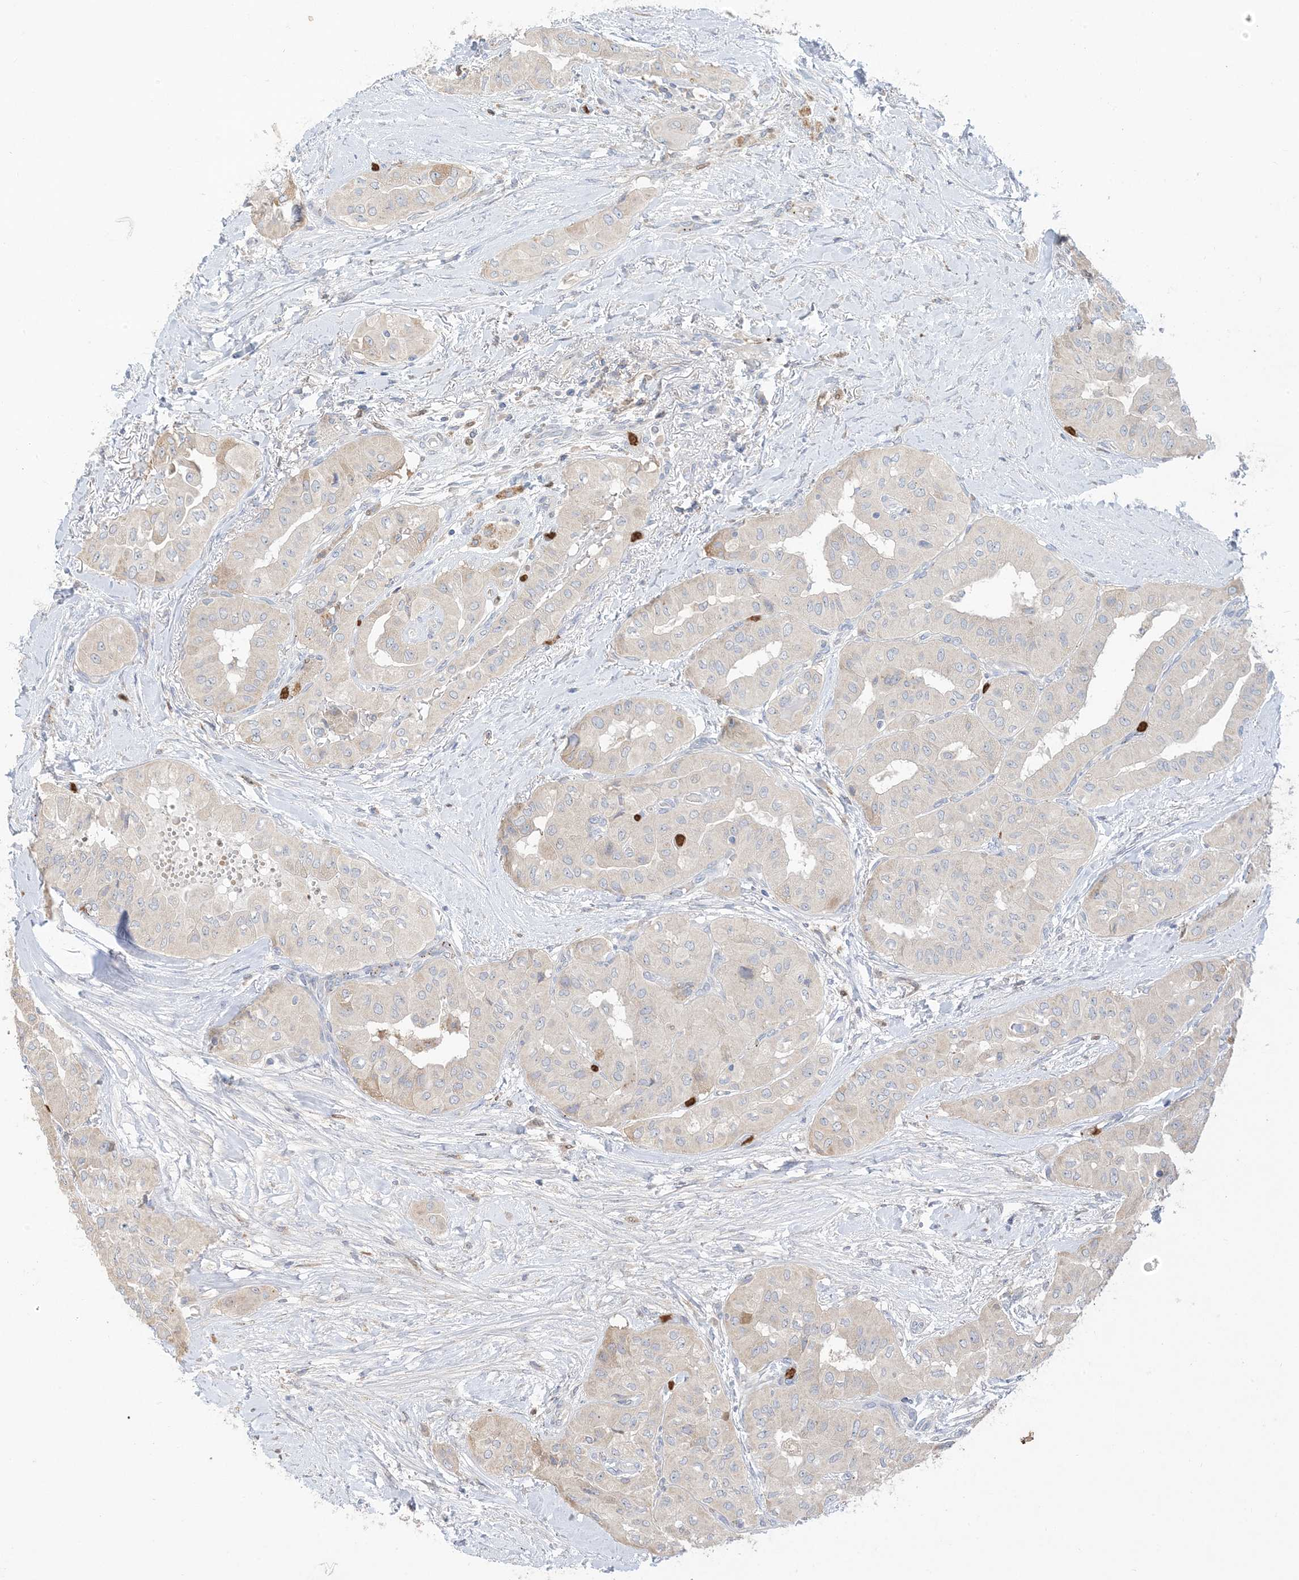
{"staining": {"intensity": "negative", "quantity": "none", "location": "none"}, "tissue": "thyroid cancer", "cell_type": "Tumor cells", "image_type": "cancer", "snomed": [{"axis": "morphology", "description": "Papillary adenocarcinoma, NOS"}, {"axis": "topography", "description": "Thyroid gland"}], "caption": "This is a photomicrograph of immunohistochemistry staining of thyroid cancer (papillary adenocarcinoma), which shows no positivity in tumor cells.", "gene": "DPP9", "patient": {"sex": "female", "age": 59}}